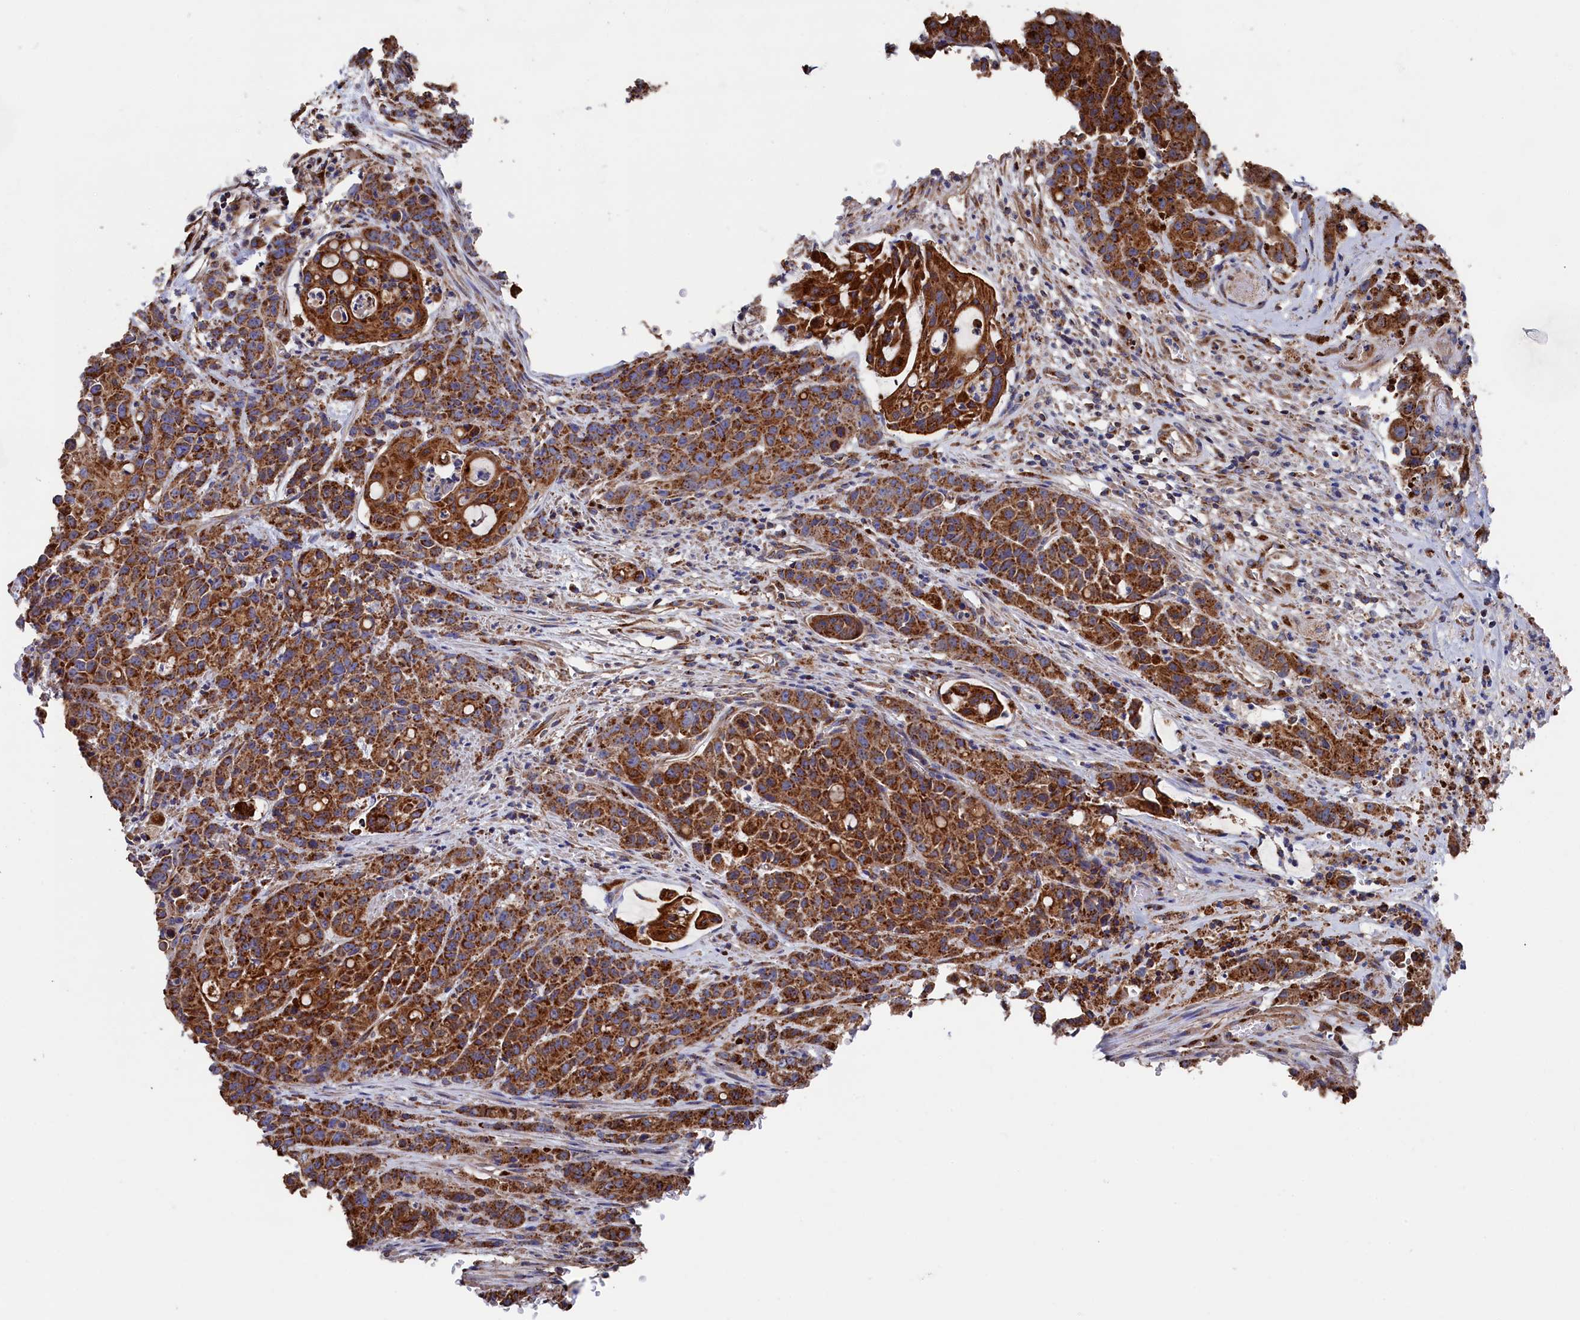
{"staining": {"intensity": "strong", "quantity": ">75%", "location": "cytoplasmic/membranous"}, "tissue": "colorectal cancer", "cell_type": "Tumor cells", "image_type": "cancer", "snomed": [{"axis": "morphology", "description": "Adenocarcinoma, NOS"}, {"axis": "topography", "description": "Colon"}], "caption": "Adenocarcinoma (colorectal) stained for a protein (brown) shows strong cytoplasmic/membranous positive positivity in approximately >75% of tumor cells.", "gene": "PRRC1", "patient": {"sex": "male", "age": 62}}